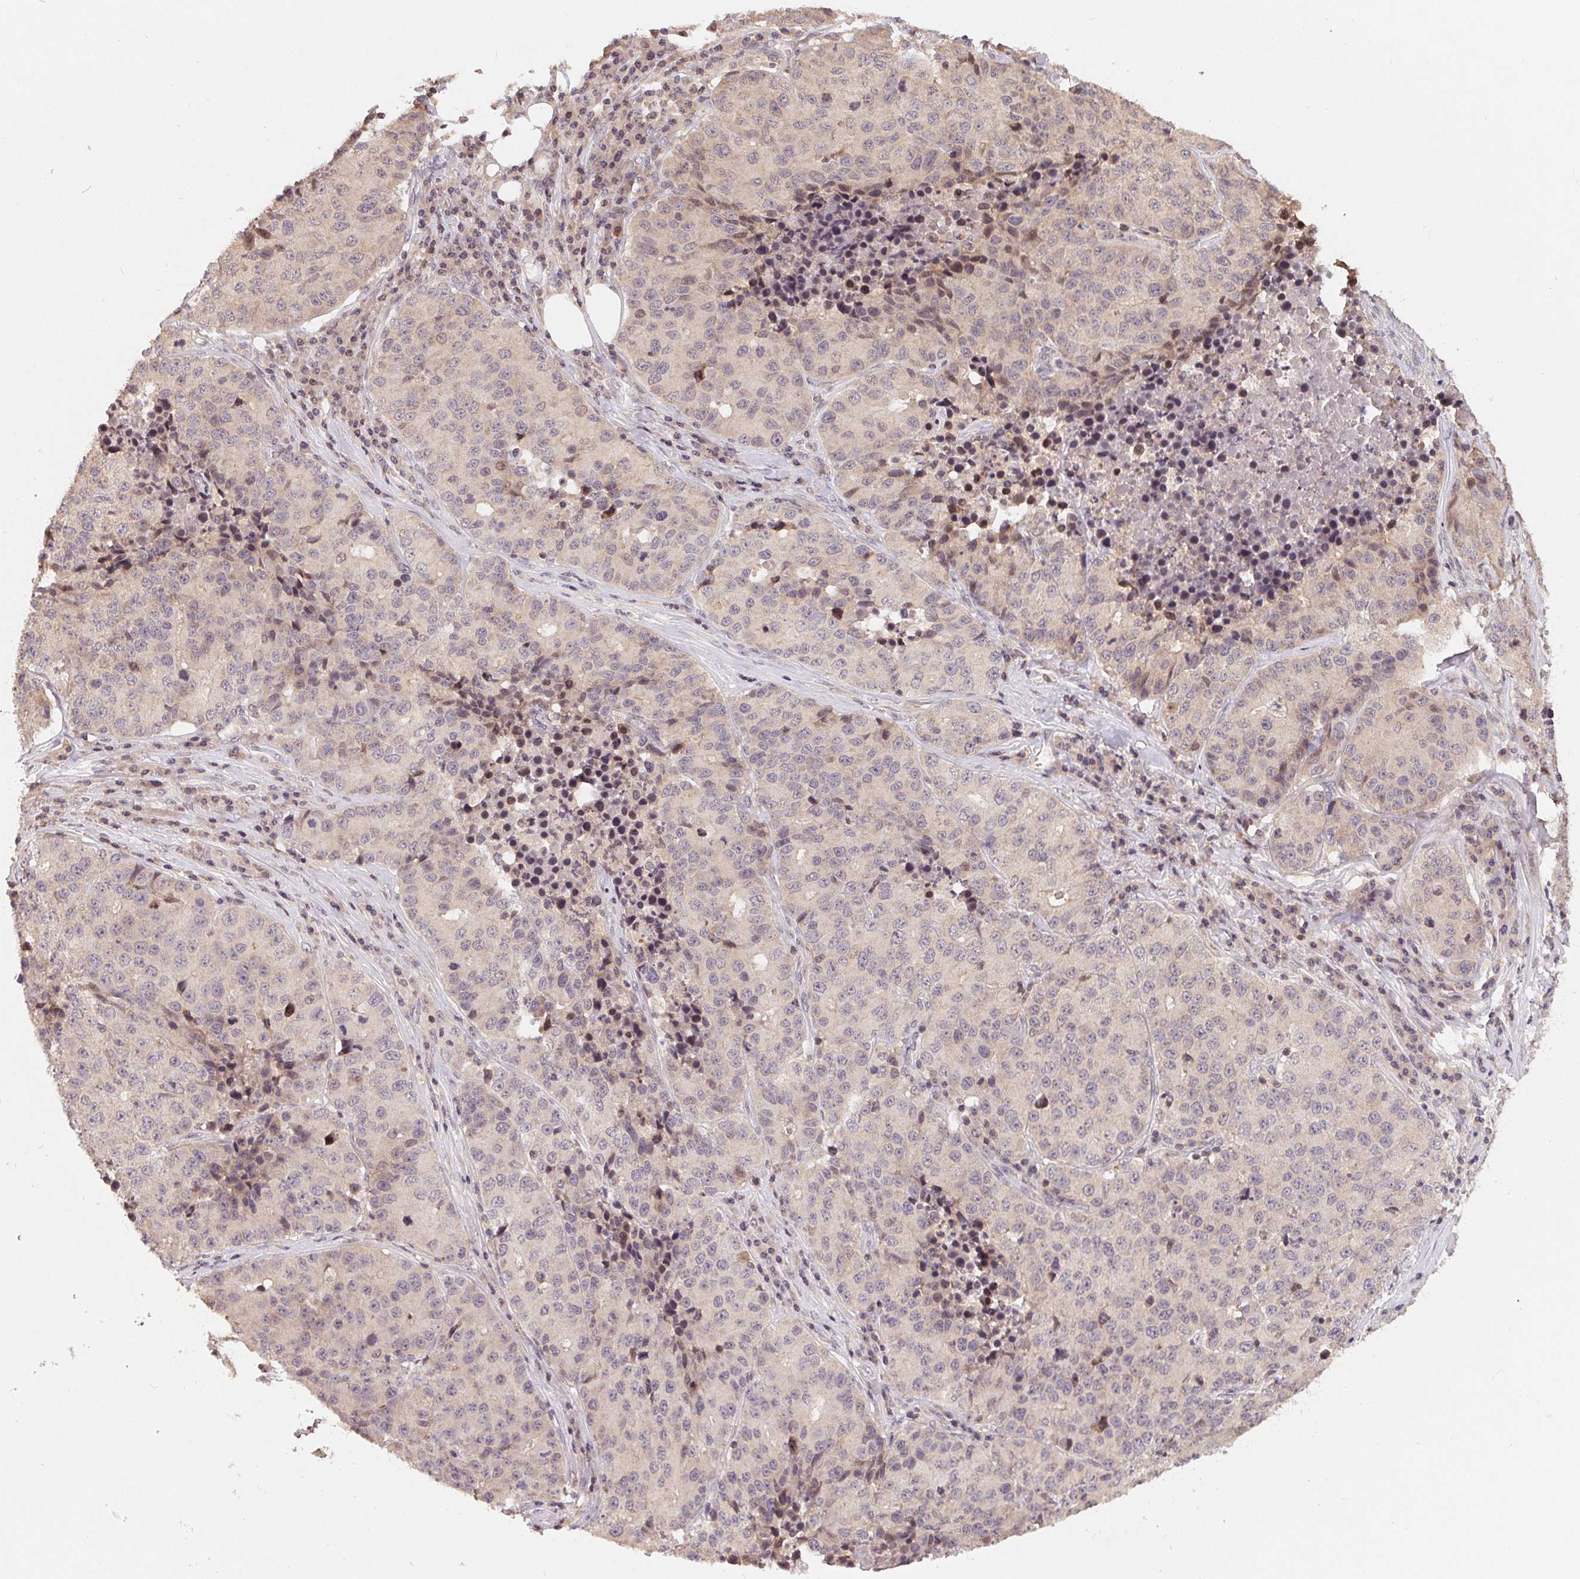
{"staining": {"intensity": "negative", "quantity": "none", "location": "none"}, "tissue": "stomach cancer", "cell_type": "Tumor cells", "image_type": "cancer", "snomed": [{"axis": "morphology", "description": "Adenocarcinoma, NOS"}, {"axis": "topography", "description": "Stomach"}], "caption": "Tumor cells show no significant positivity in stomach adenocarcinoma.", "gene": "HMGN3", "patient": {"sex": "male", "age": 71}}